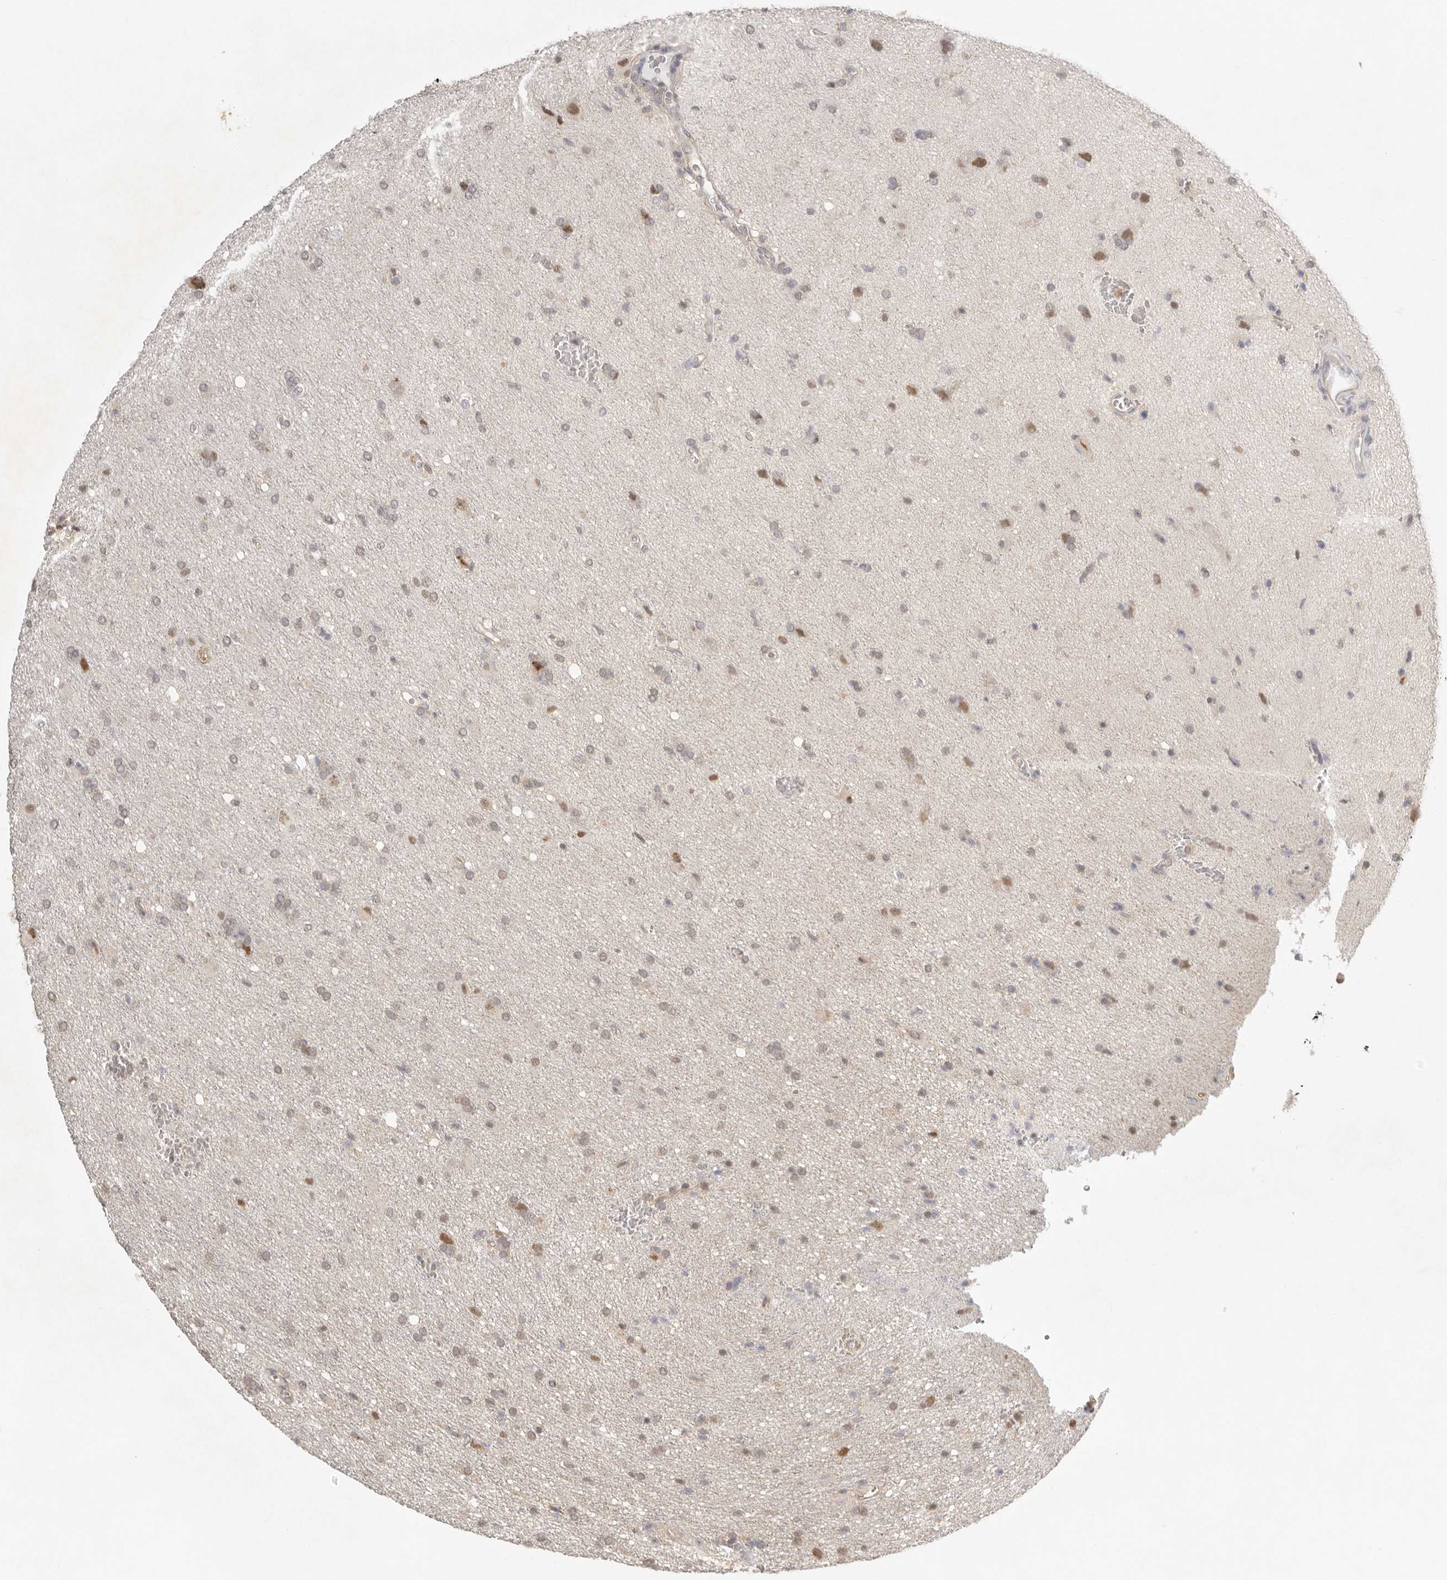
{"staining": {"intensity": "weak", "quantity": "25%-75%", "location": "nuclear"}, "tissue": "glioma", "cell_type": "Tumor cells", "image_type": "cancer", "snomed": [{"axis": "morphology", "description": "Glioma, malignant, High grade"}, {"axis": "topography", "description": "Brain"}], "caption": "Brown immunohistochemical staining in human glioma reveals weak nuclear positivity in about 25%-75% of tumor cells.", "gene": "PSMA5", "patient": {"sex": "female", "age": 57}}